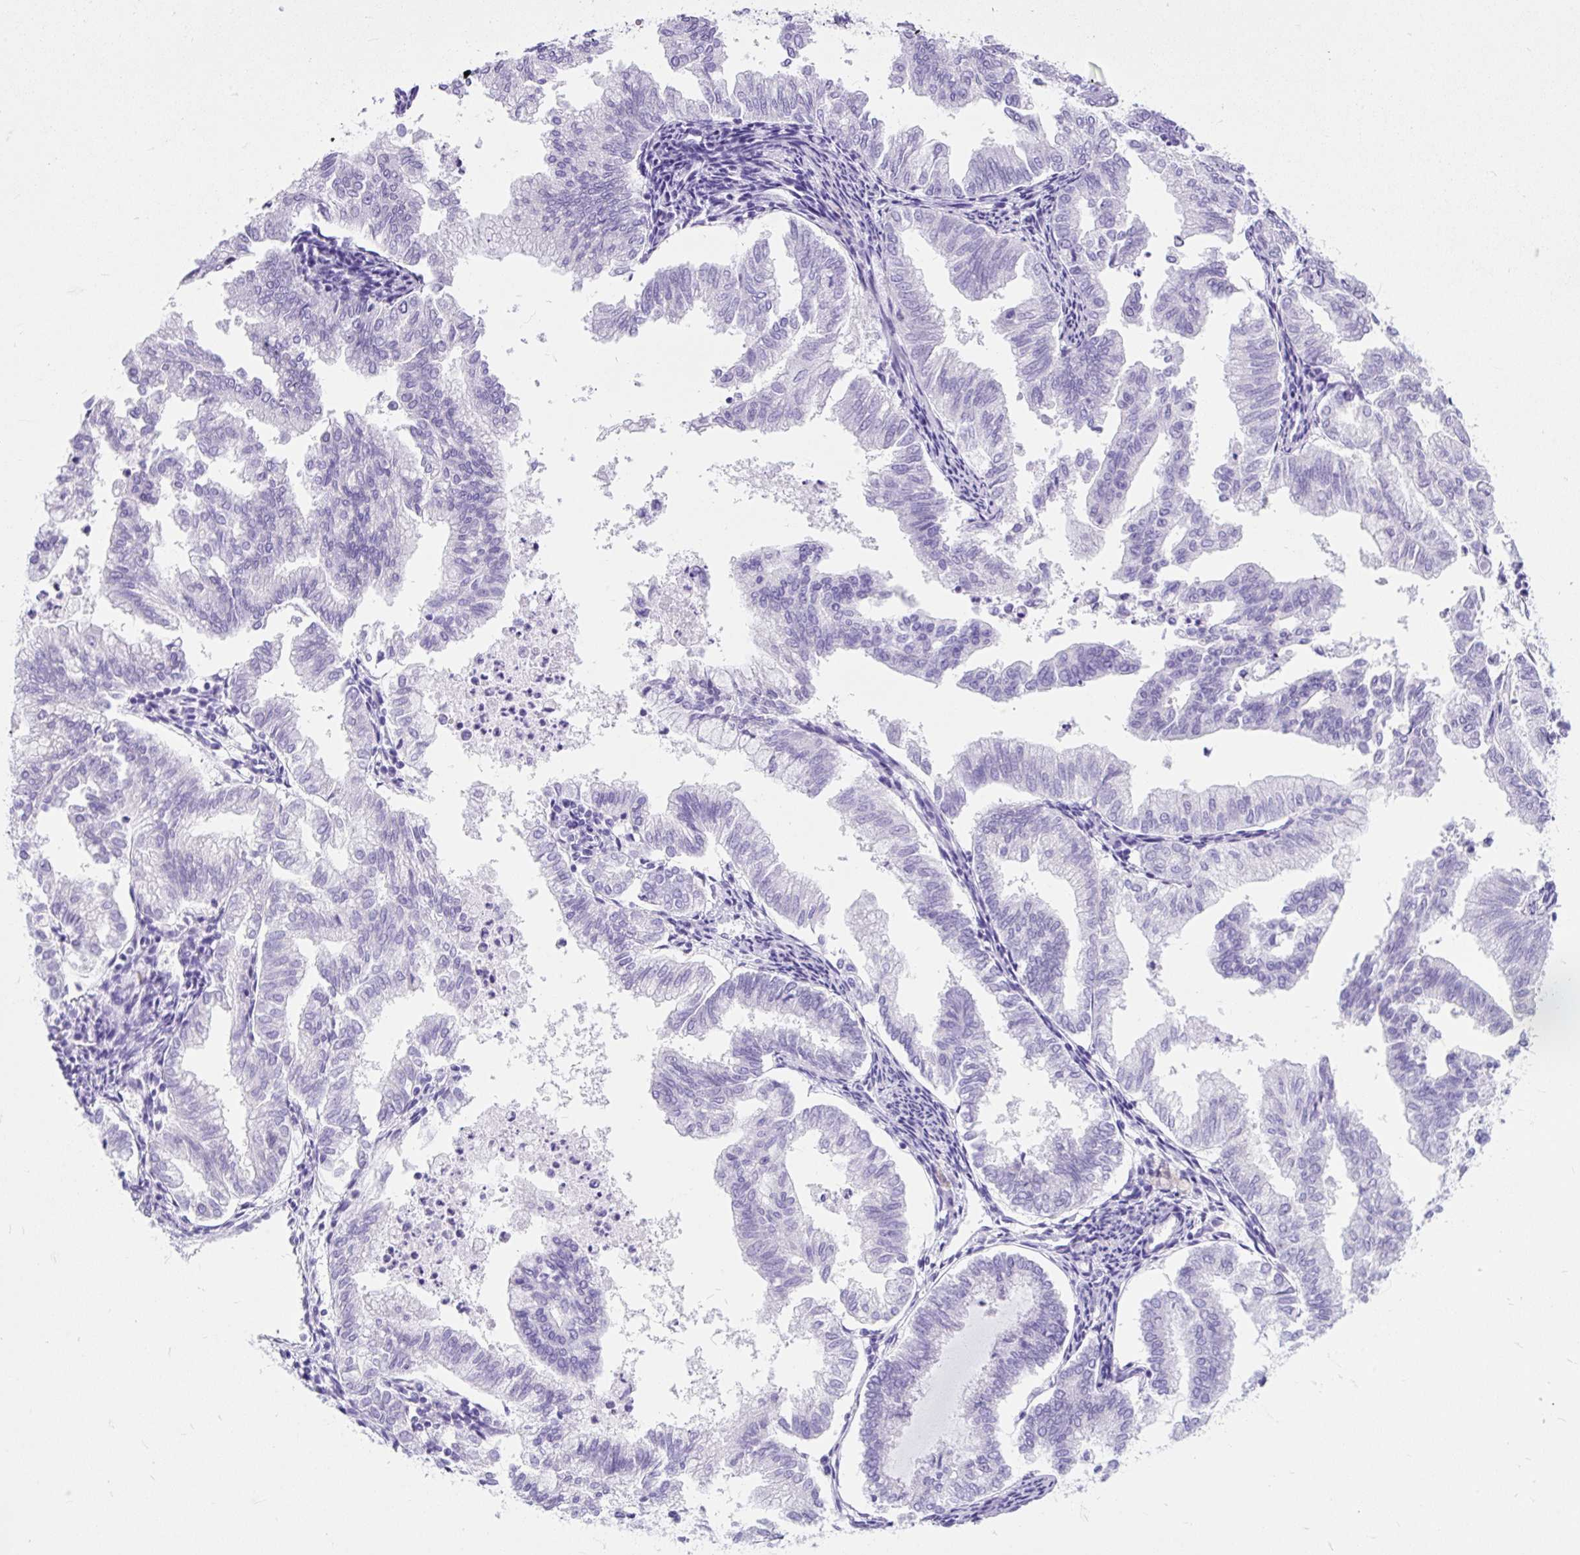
{"staining": {"intensity": "negative", "quantity": "none", "location": "none"}, "tissue": "endometrial cancer", "cell_type": "Tumor cells", "image_type": "cancer", "snomed": [{"axis": "morphology", "description": "Necrosis, NOS"}, {"axis": "morphology", "description": "Adenocarcinoma, NOS"}, {"axis": "topography", "description": "Endometrium"}], "caption": "DAB immunohistochemical staining of adenocarcinoma (endometrial) shows no significant positivity in tumor cells.", "gene": "SCGB1A1", "patient": {"sex": "female", "age": 79}}